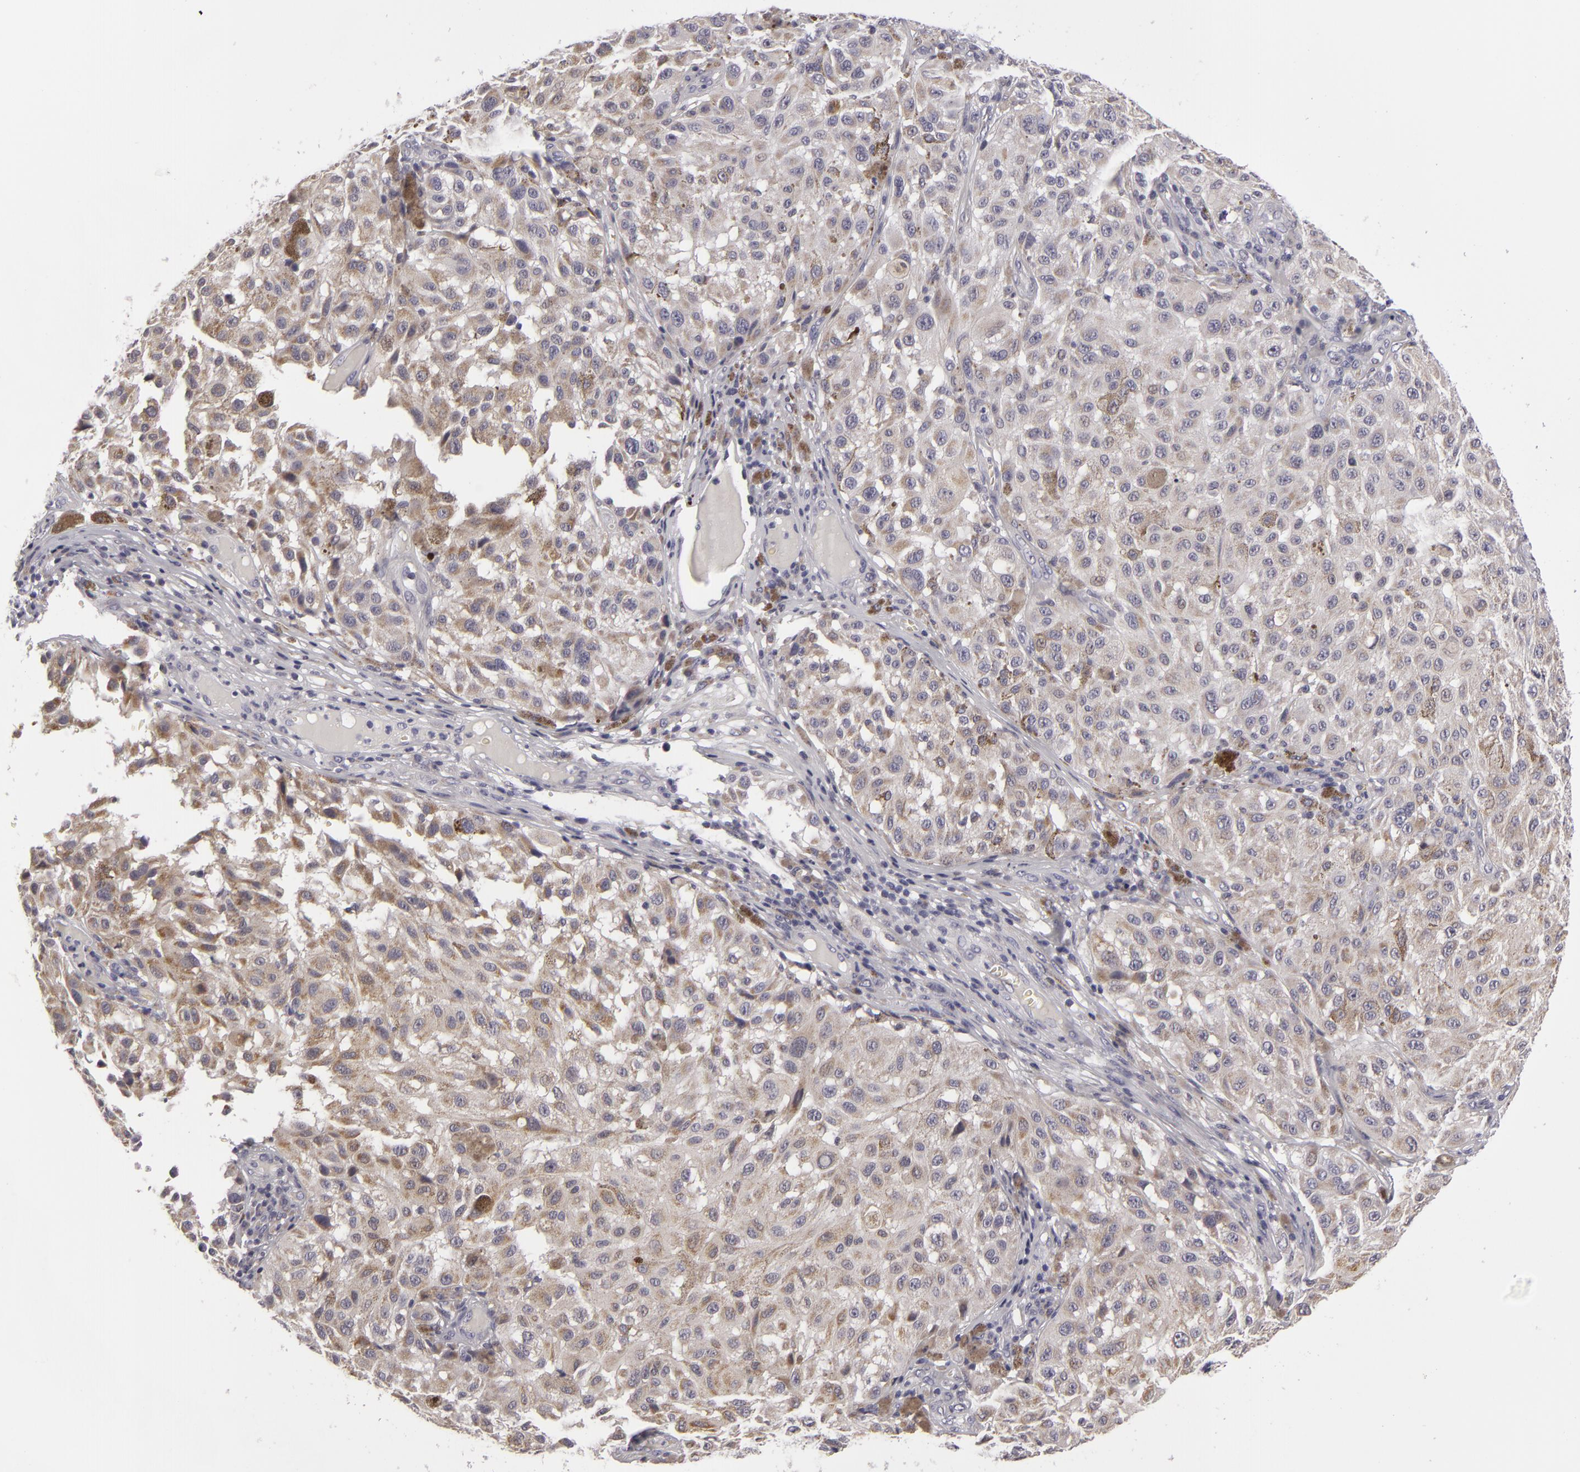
{"staining": {"intensity": "weak", "quantity": ">75%", "location": "cytoplasmic/membranous"}, "tissue": "melanoma", "cell_type": "Tumor cells", "image_type": "cancer", "snomed": [{"axis": "morphology", "description": "Malignant melanoma, NOS"}, {"axis": "topography", "description": "Skin"}], "caption": "This micrograph shows melanoma stained with immunohistochemistry (IHC) to label a protein in brown. The cytoplasmic/membranous of tumor cells show weak positivity for the protein. Nuclei are counter-stained blue.", "gene": "ATP2B3", "patient": {"sex": "female", "age": 64}}